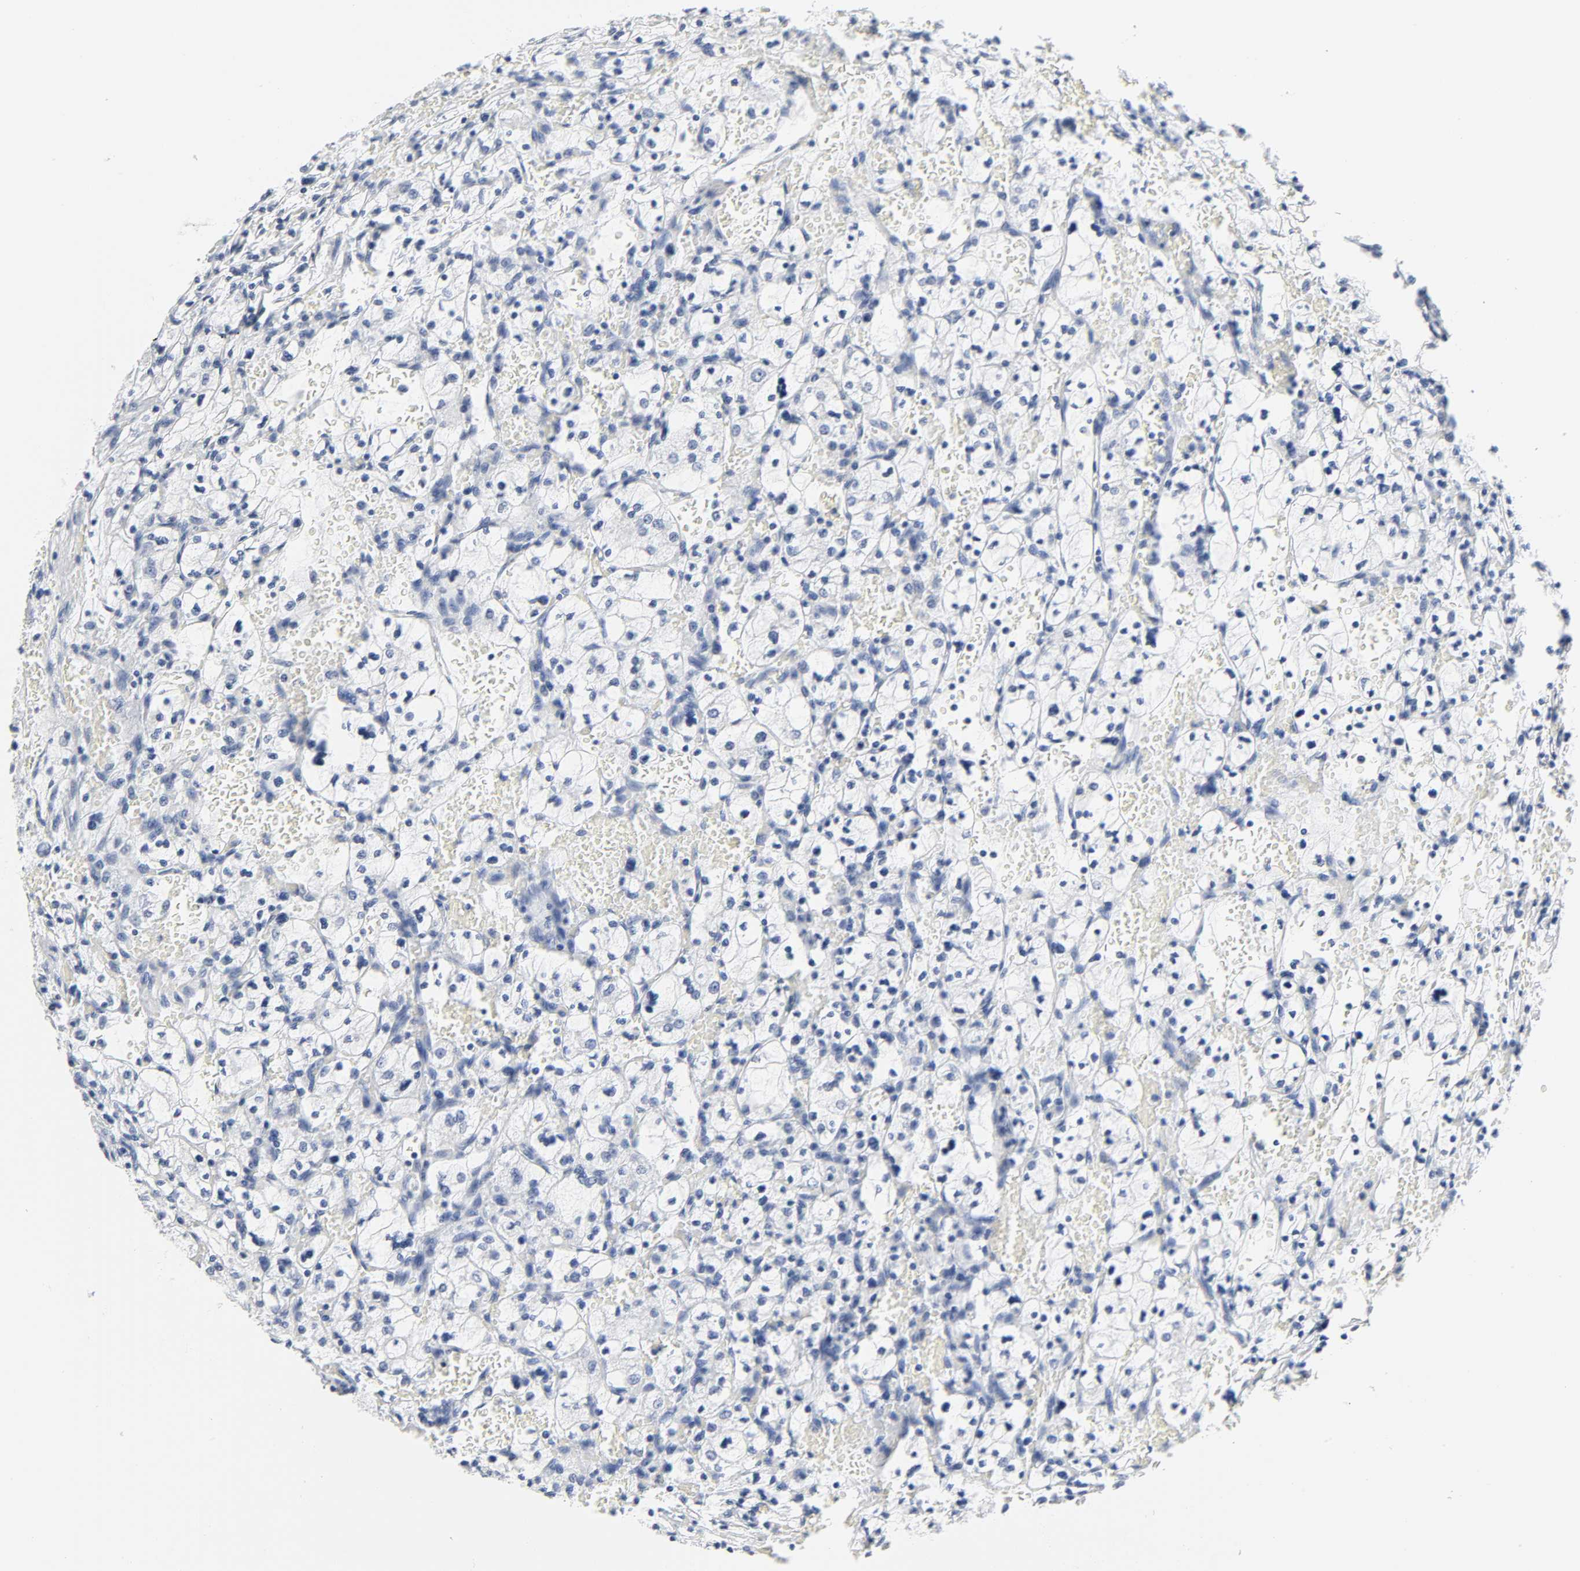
{"staining": {"intensity": "negative", "quantity": "none", "location": "none"}, "tissue": "renal cancer", "cell_type": "Tumor cells", "image_type": "cancer", "snomed": [{"axis": "morphology", "description": "Adenocarcinoma, NOS"}, {"axis": "topography", "description": "Kidney"}], "caption": "This is an immunohistochemistry (IHC) photomicrograph of human renal cancer. There is no expression in tumor cells.", "gene": "ACP3", "patient": {"sex": "female", "age": 83}}